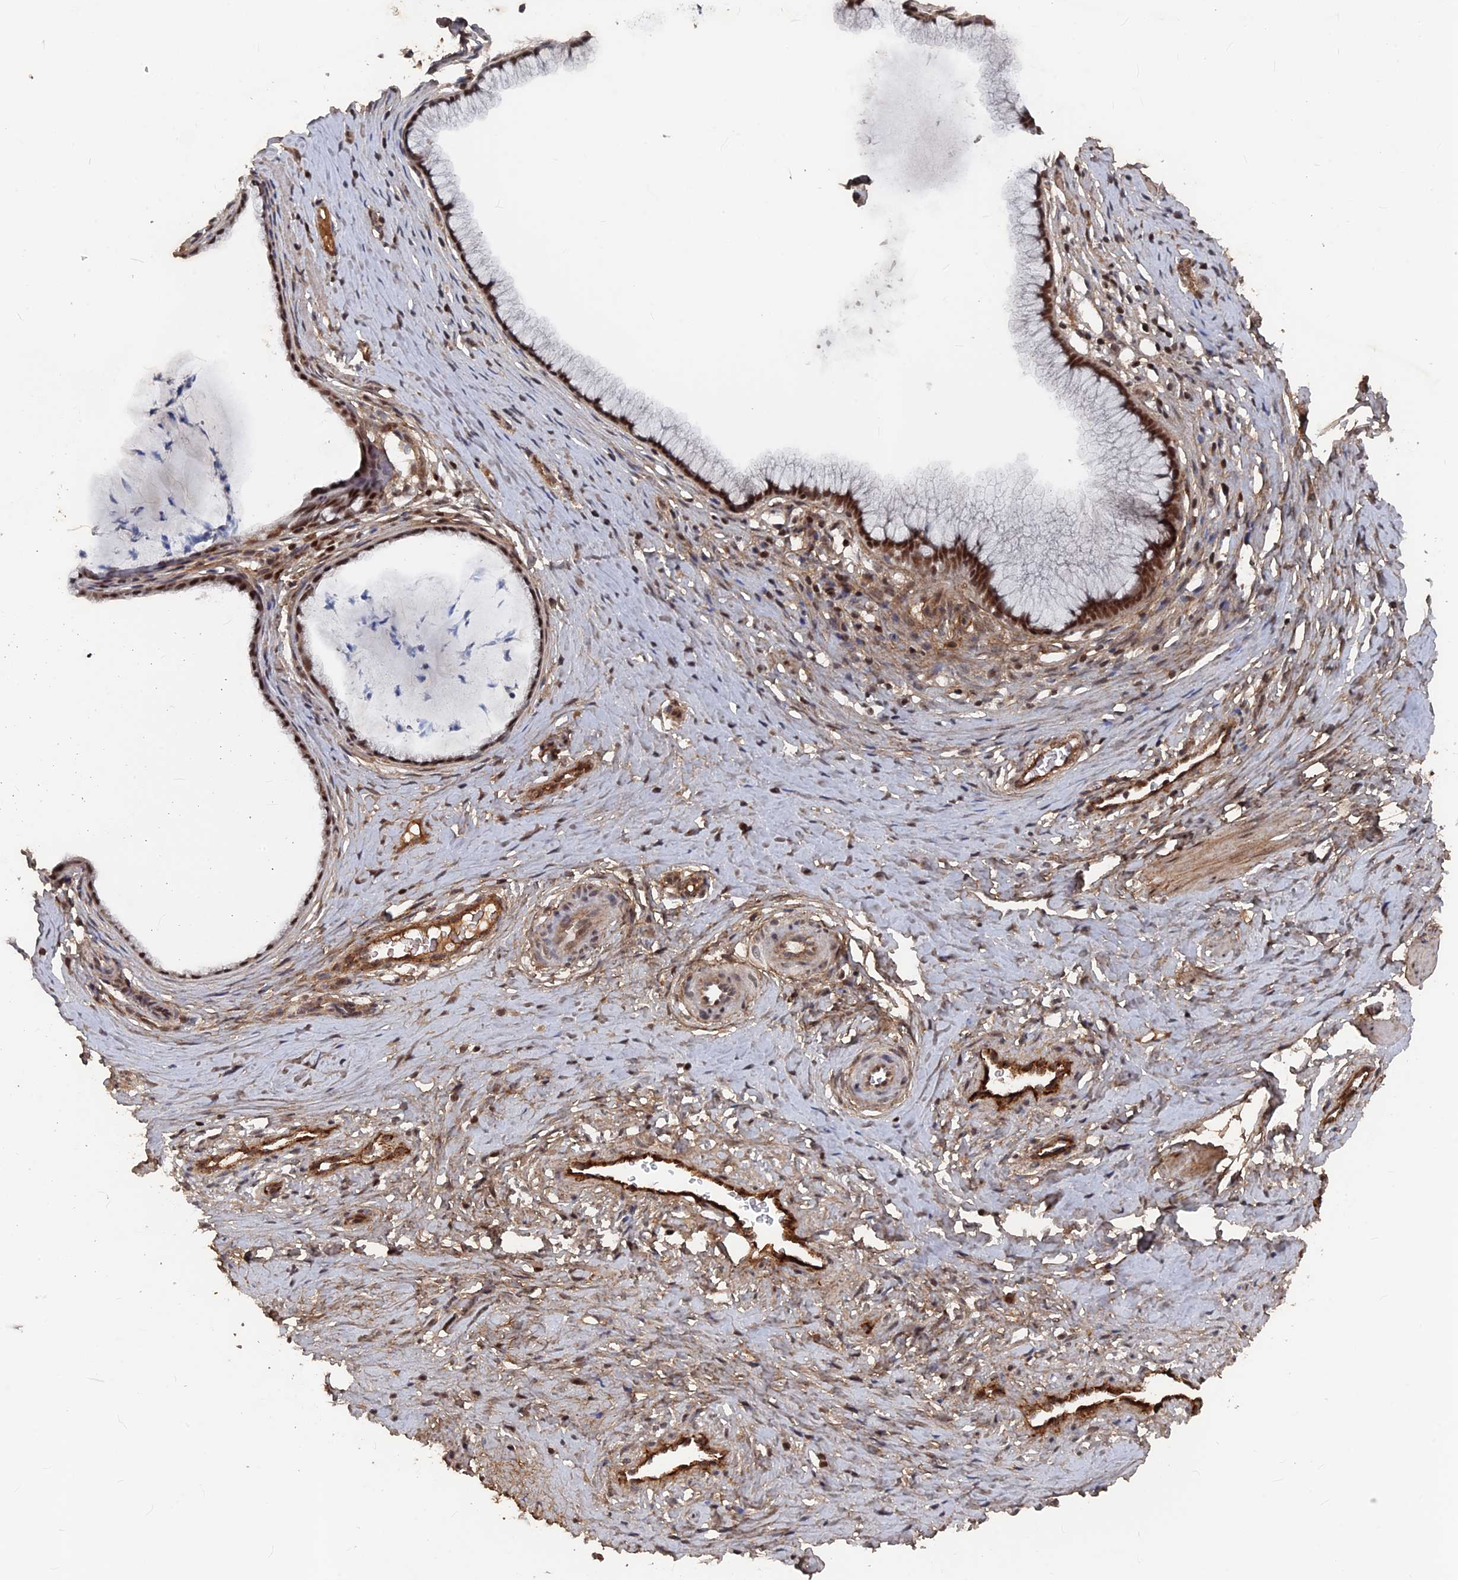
{"staining": {"intensity": "strong", "quantity": ">75%", "location": "nuclear"}, "tissue": "cervix", "cell_type": "Glandular cells", "image_type": "normal", "snomed": [{"axis": "morphology", "description": "Normal tissue, NOS"}, {"axis": "topography", "description": "Cervix"}], "caption": "High-power microscopy captured an immunohistochemistry micrograph of benign cervix, revealing strong nuclear positivity in about >75% of glandular cells. Ihc stains the protein in brown and the nuclei are stained blue.", "gene": "SH3D21", "patient": {"sex": "female", "age": 36}}